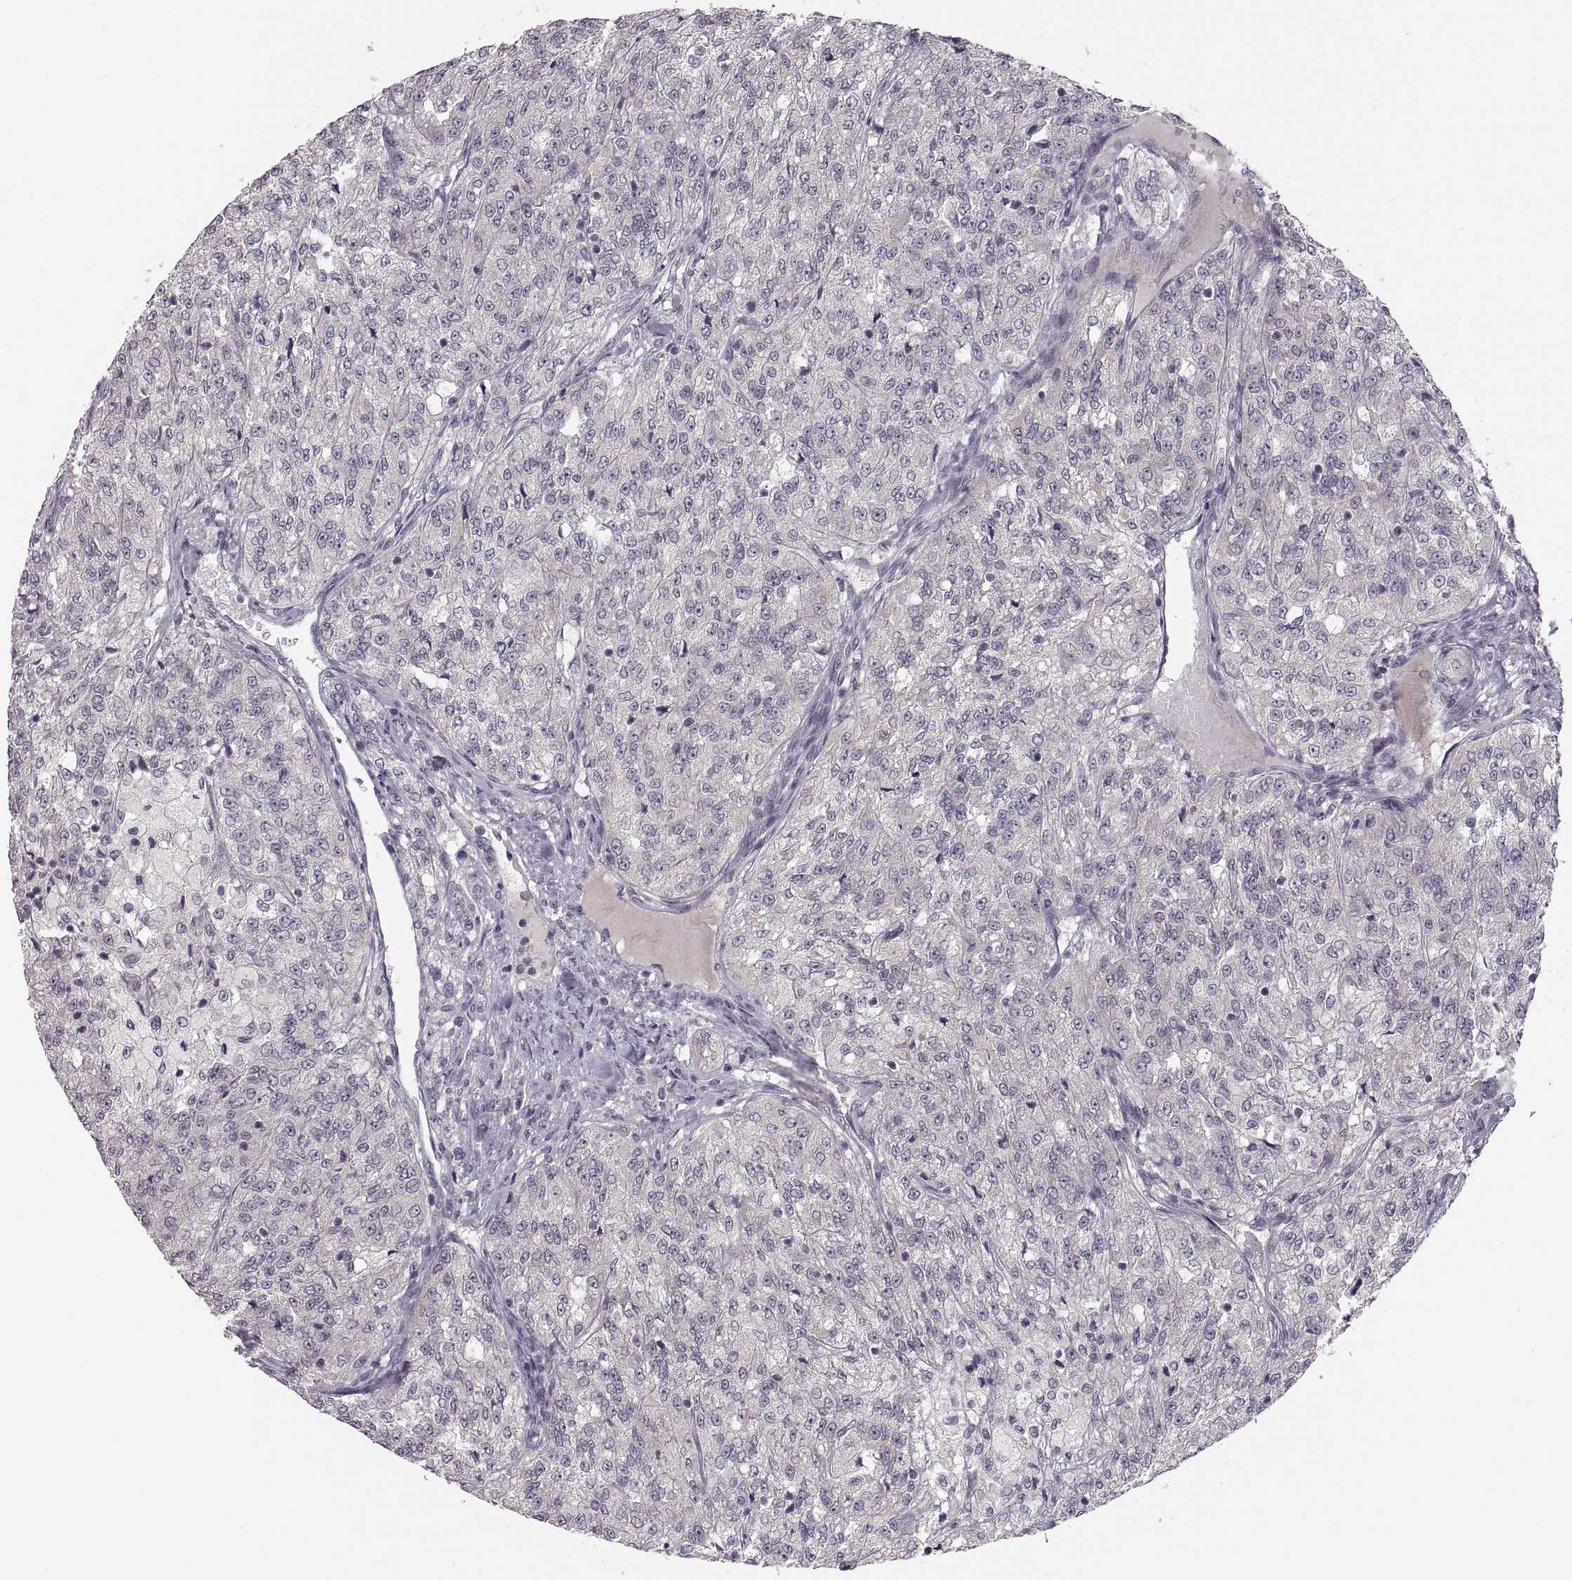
{"staining": {"intensity": "negative", "quantity": "none", "location": "none"}, "tissue": "renal cancer", "cell_type": "Tumor cells", "image_type": "cancer", "snomed": [{"axis": "morphology", "description": "Adenocarcinoma, NOS"}, {"axis": "topography", "description": "Kidney"}], "caption": "Tumor cells are negative for brown protein staining in adenocarcinoma (renal). (Stains: DAB (3,3'-diaminobenzidine) immunohistochemistry (IHC) with hematoxylin counter stain, Microscopy: brightfield microscopy at high magnification).", "gene": "HMGCR", "patient": {"sex": "female", "age": 63}}